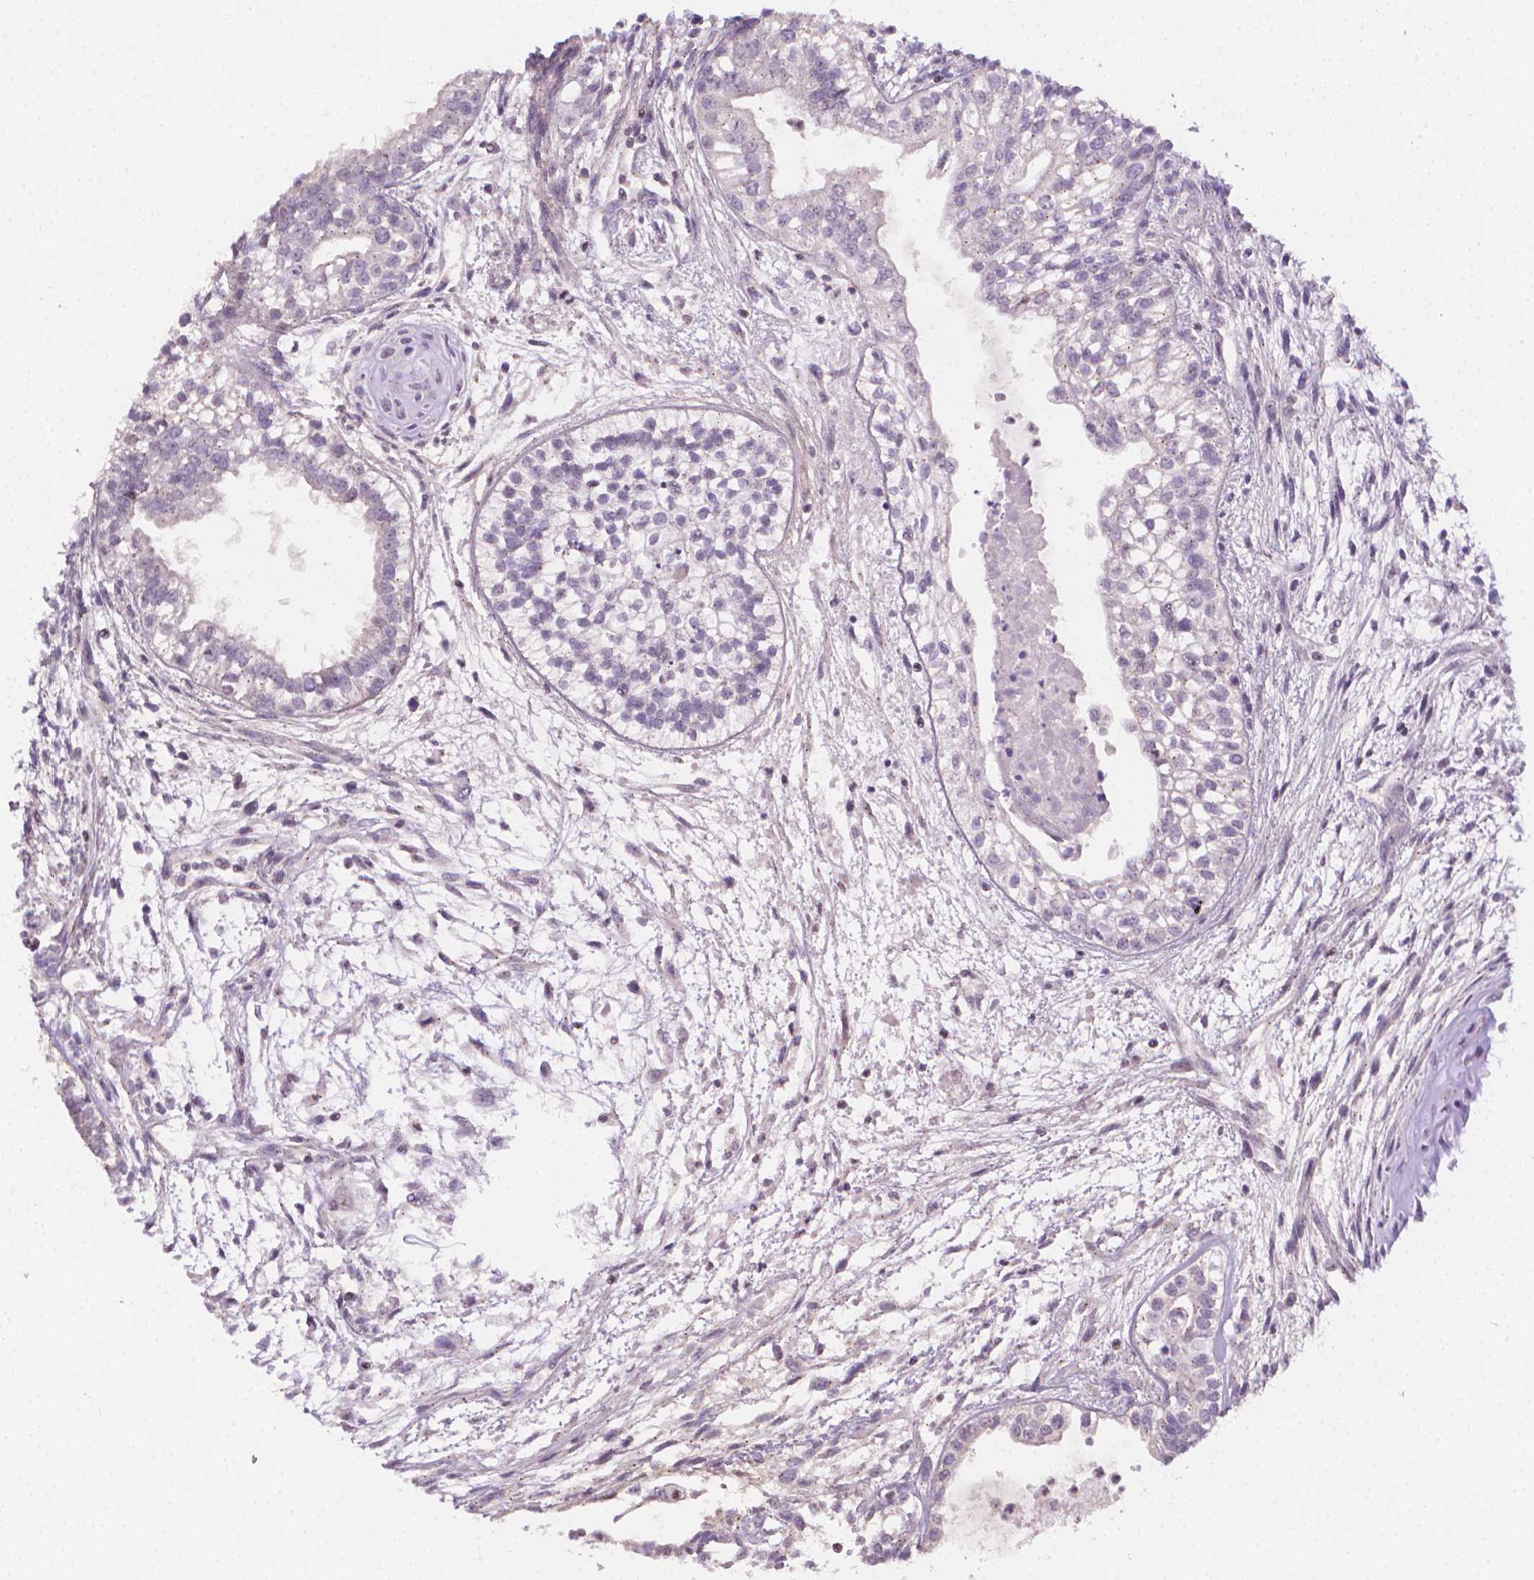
{"staining": {"intensity": "negative", "quantity": "none", "location": "none"}, "tissue": "testis cancer", "cell_type": "Tumor cells", "image_type": "cancer", "snomed": [{"axis": "morphology", "description": "Carcinoma, Embryonal, NOS"}, {"axis": "topography", "description": "Testis"}], "caption": "DAB (3,3'-diaminobenzidine) immunohistochemical staining of human testis cancer (embryonal carcinoma) shows no significant positivity in tumor cells.", "gene": "NCAN", "patient": {"sex": "male", "age": 37}}